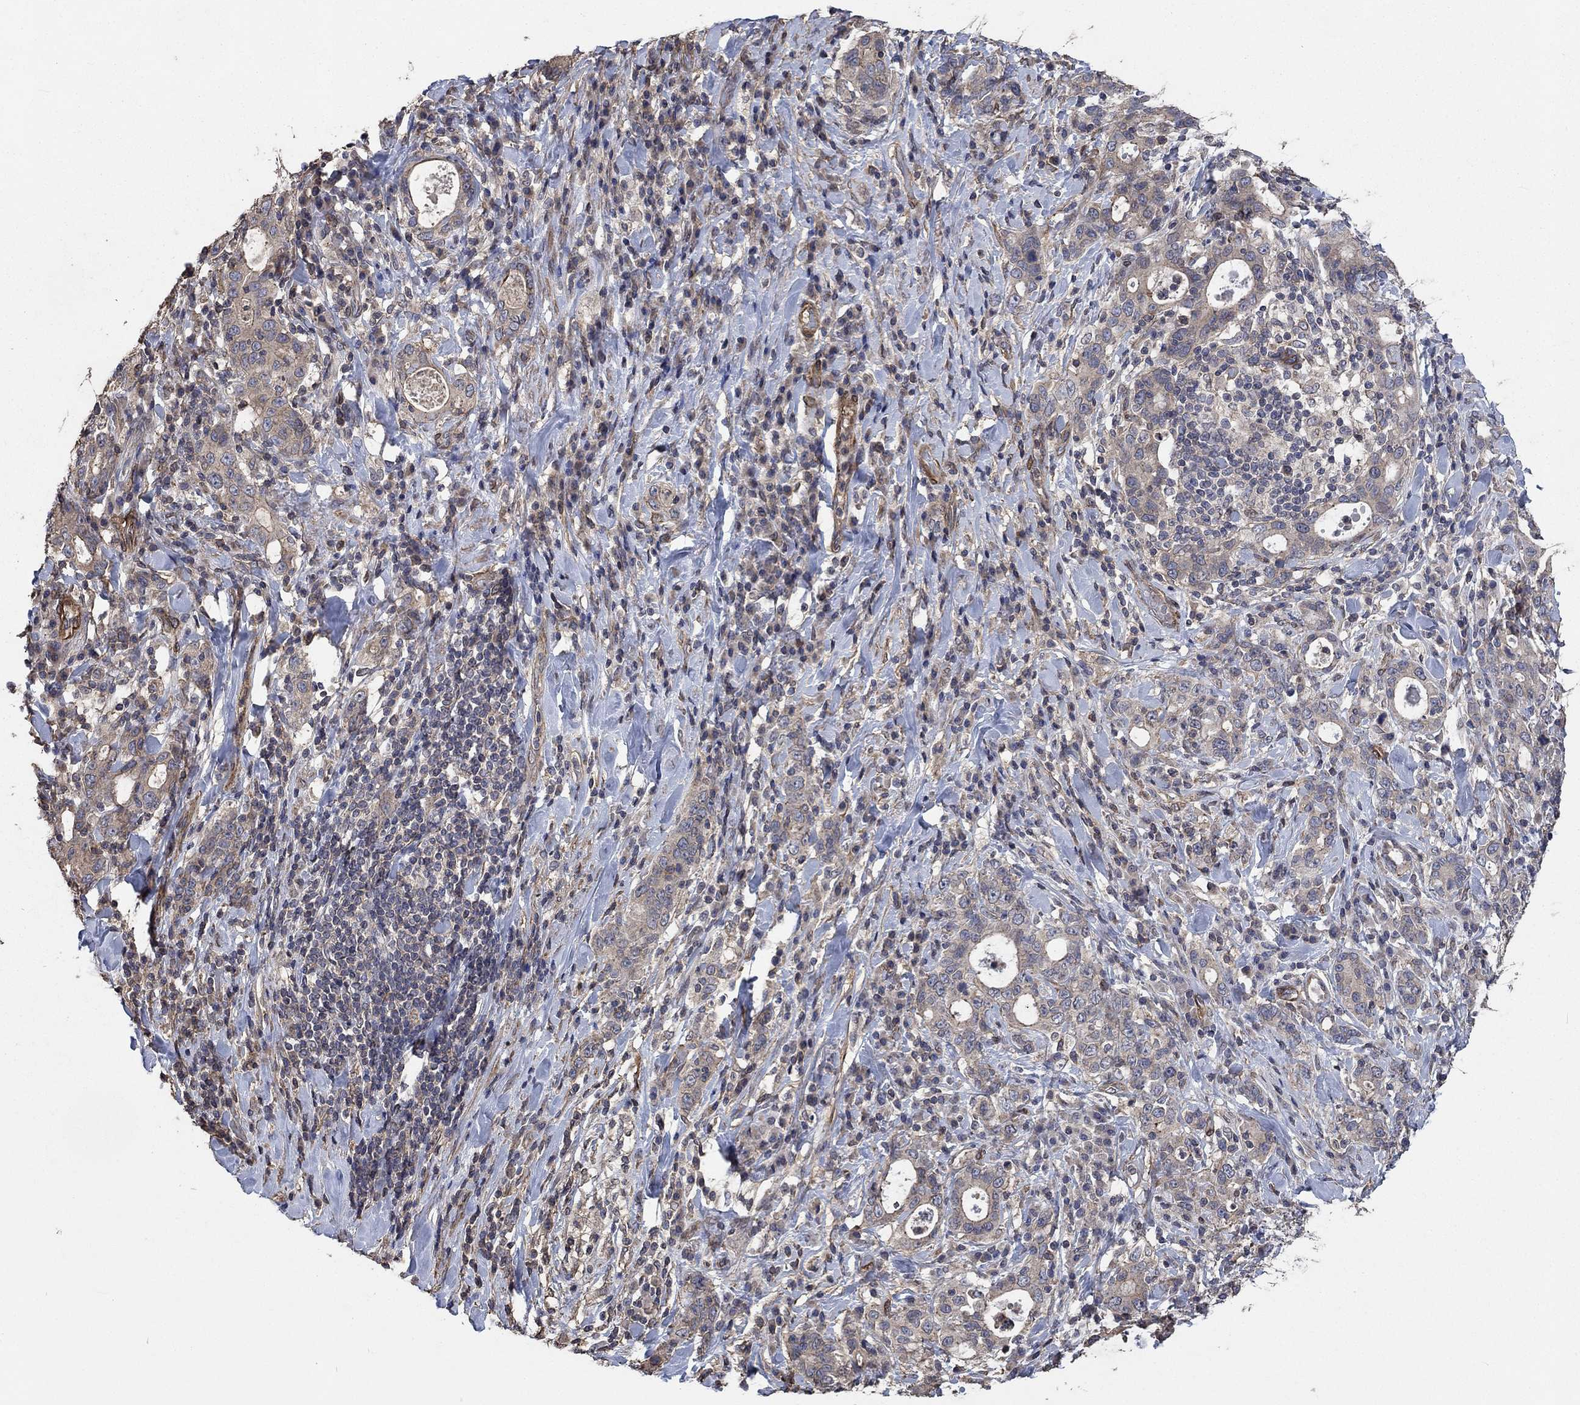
{"staining": {"intensity": "negative", "quantity": "none", "location": "none"}, "tissue": "stomach cancer", "cell_type": "Tumor cells", "image_type": "cancer", "snomed": [{"axis": "morphology", "description": "Adenocarcinoma, NOS"}, {"axis": "topography", "description": "Stomach"}], "caption": "This is an immunohistochemistry (IHC) micrograph of human adenocarcinoma (stomach). There is no positivity in tumor cells.", "gene": "PDE3A", "patient": {"sex": "male", "age": 79}}